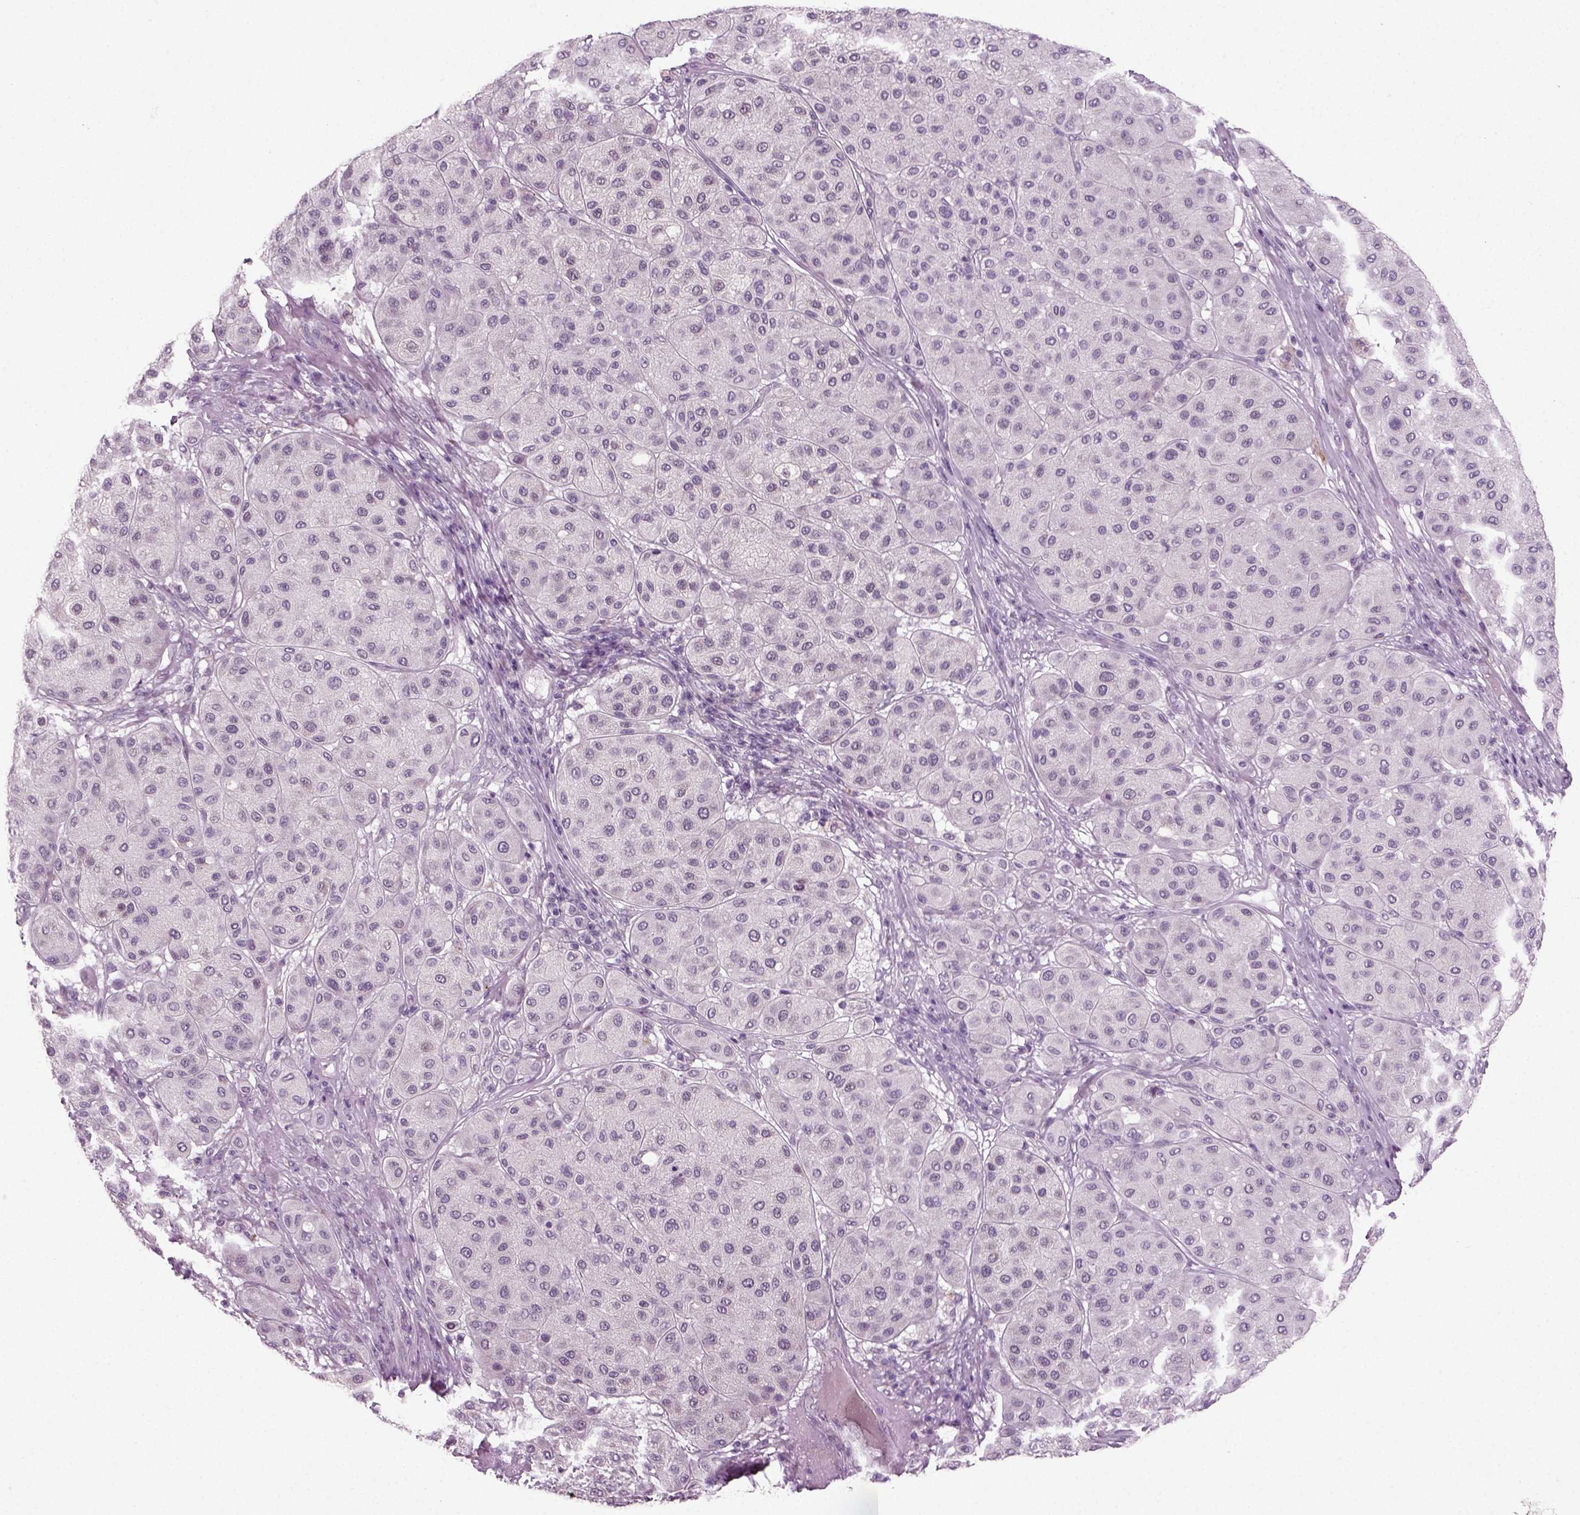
{"staining": {"intensity": "negative", "quantity": "none", "location": "none"}, "tissue": "melanoma", "cell_type": "Tumor cells", "image_type": "cancer", "snomed": [{"axis": "morphology", "description": "Malignant melanoma, Metastatic site"}, {"axis": "topography", "description": "Smooth muscle"}], "caption": "An immunohistochemistry (IHC) image of melanoma is shown. There is no staining in tumor cells of melanoma.", "gene": "SYNGAP1", "patient": {"sex": "male", "age": 41}}